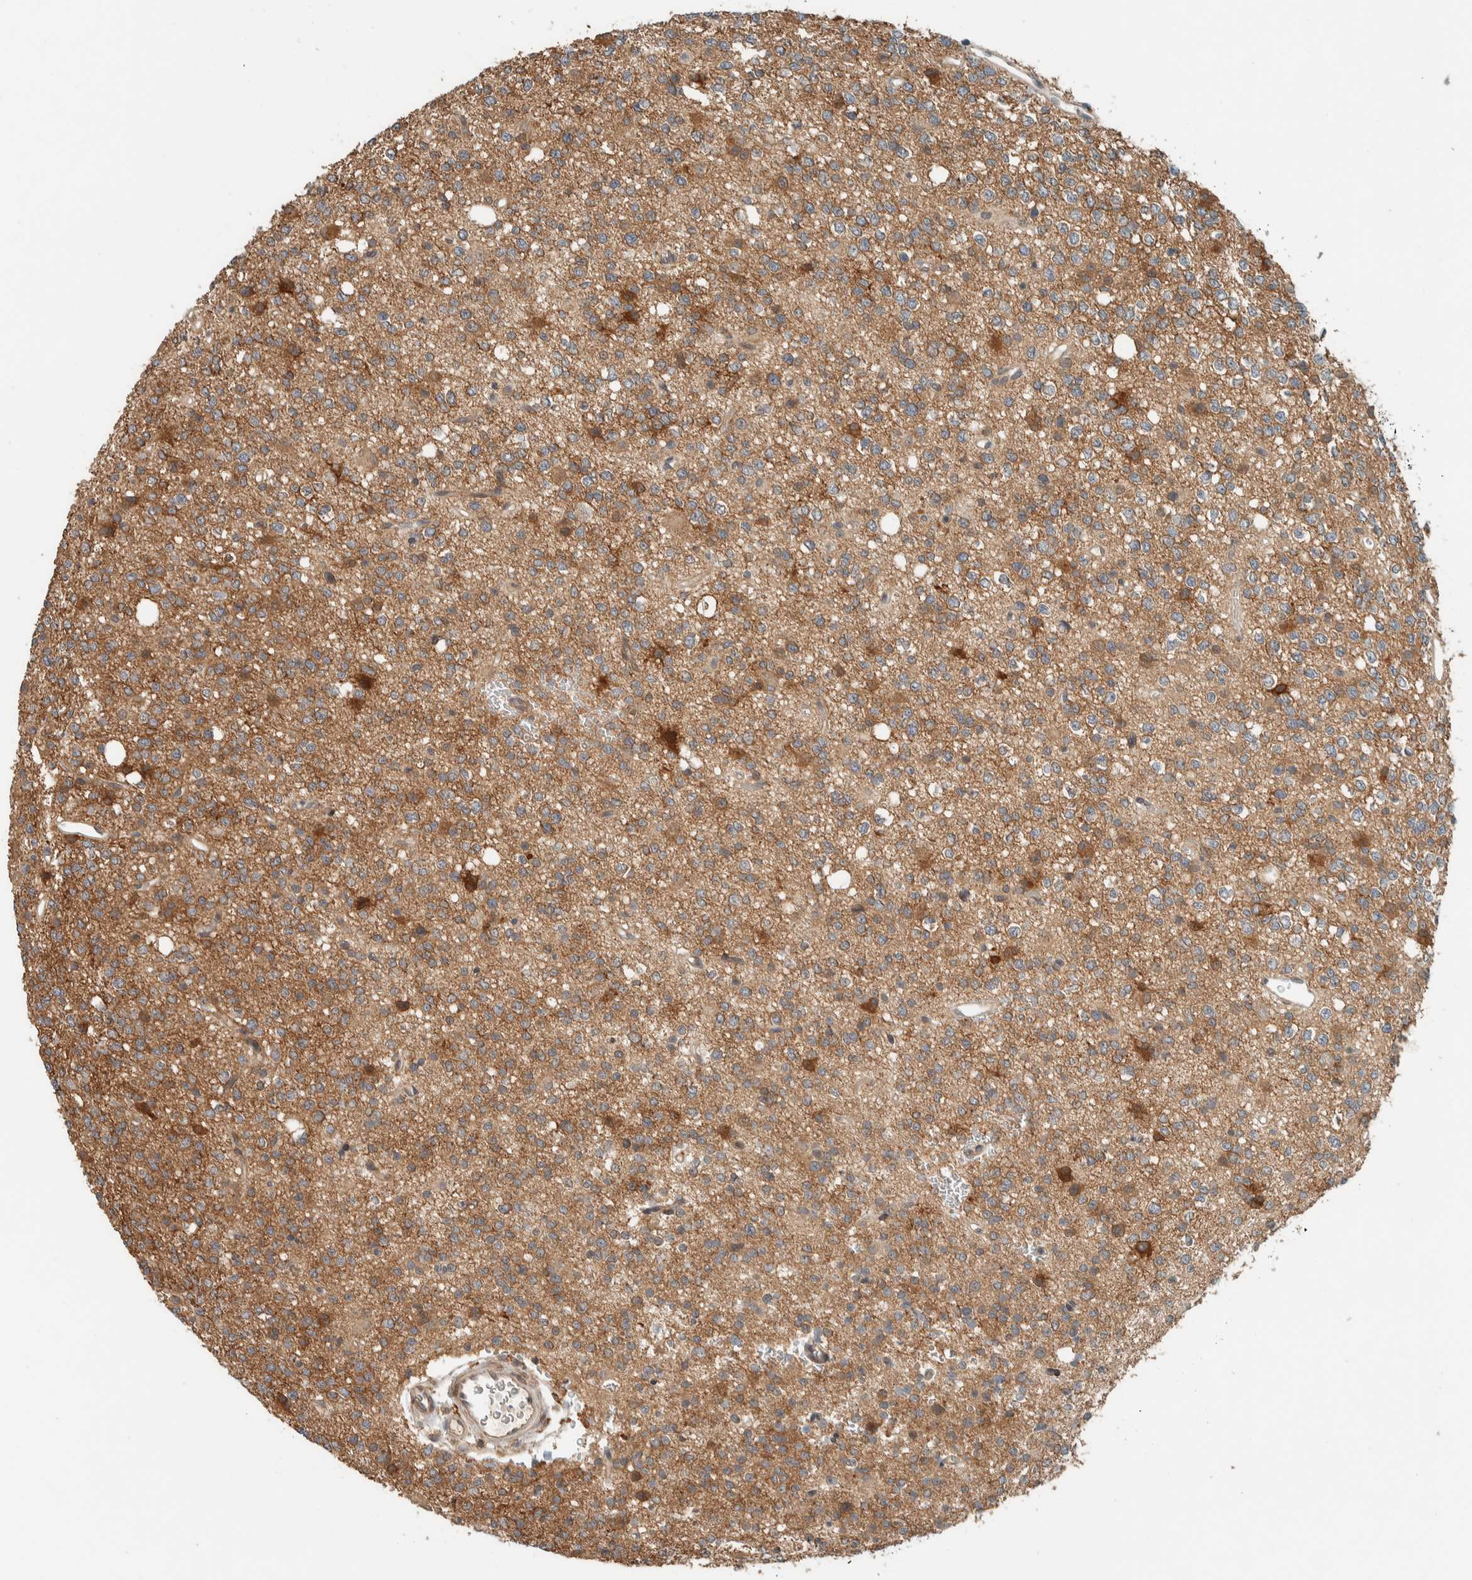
{"staining": {"intensity": "moderate", "quantity": ">75%", "location": "cytoplasmic/membranous"}, "tissue": "glioma", "cell_type": "Tumor cells", "image_type": "cancer", "snomed": [{"axis": "morphology", "description": "Glioma, malignant, High grade"}, {"axis": "topography", "description": "Brain"}], "caption": "Immunohistochemistry (IHC) of glioma demonstrates medium levels of moderate cytoplasmic/membranous expression in about >75% of tumor cells.", "gene": "CTBP2", "patient": {"sex": "female", "age": 62}}